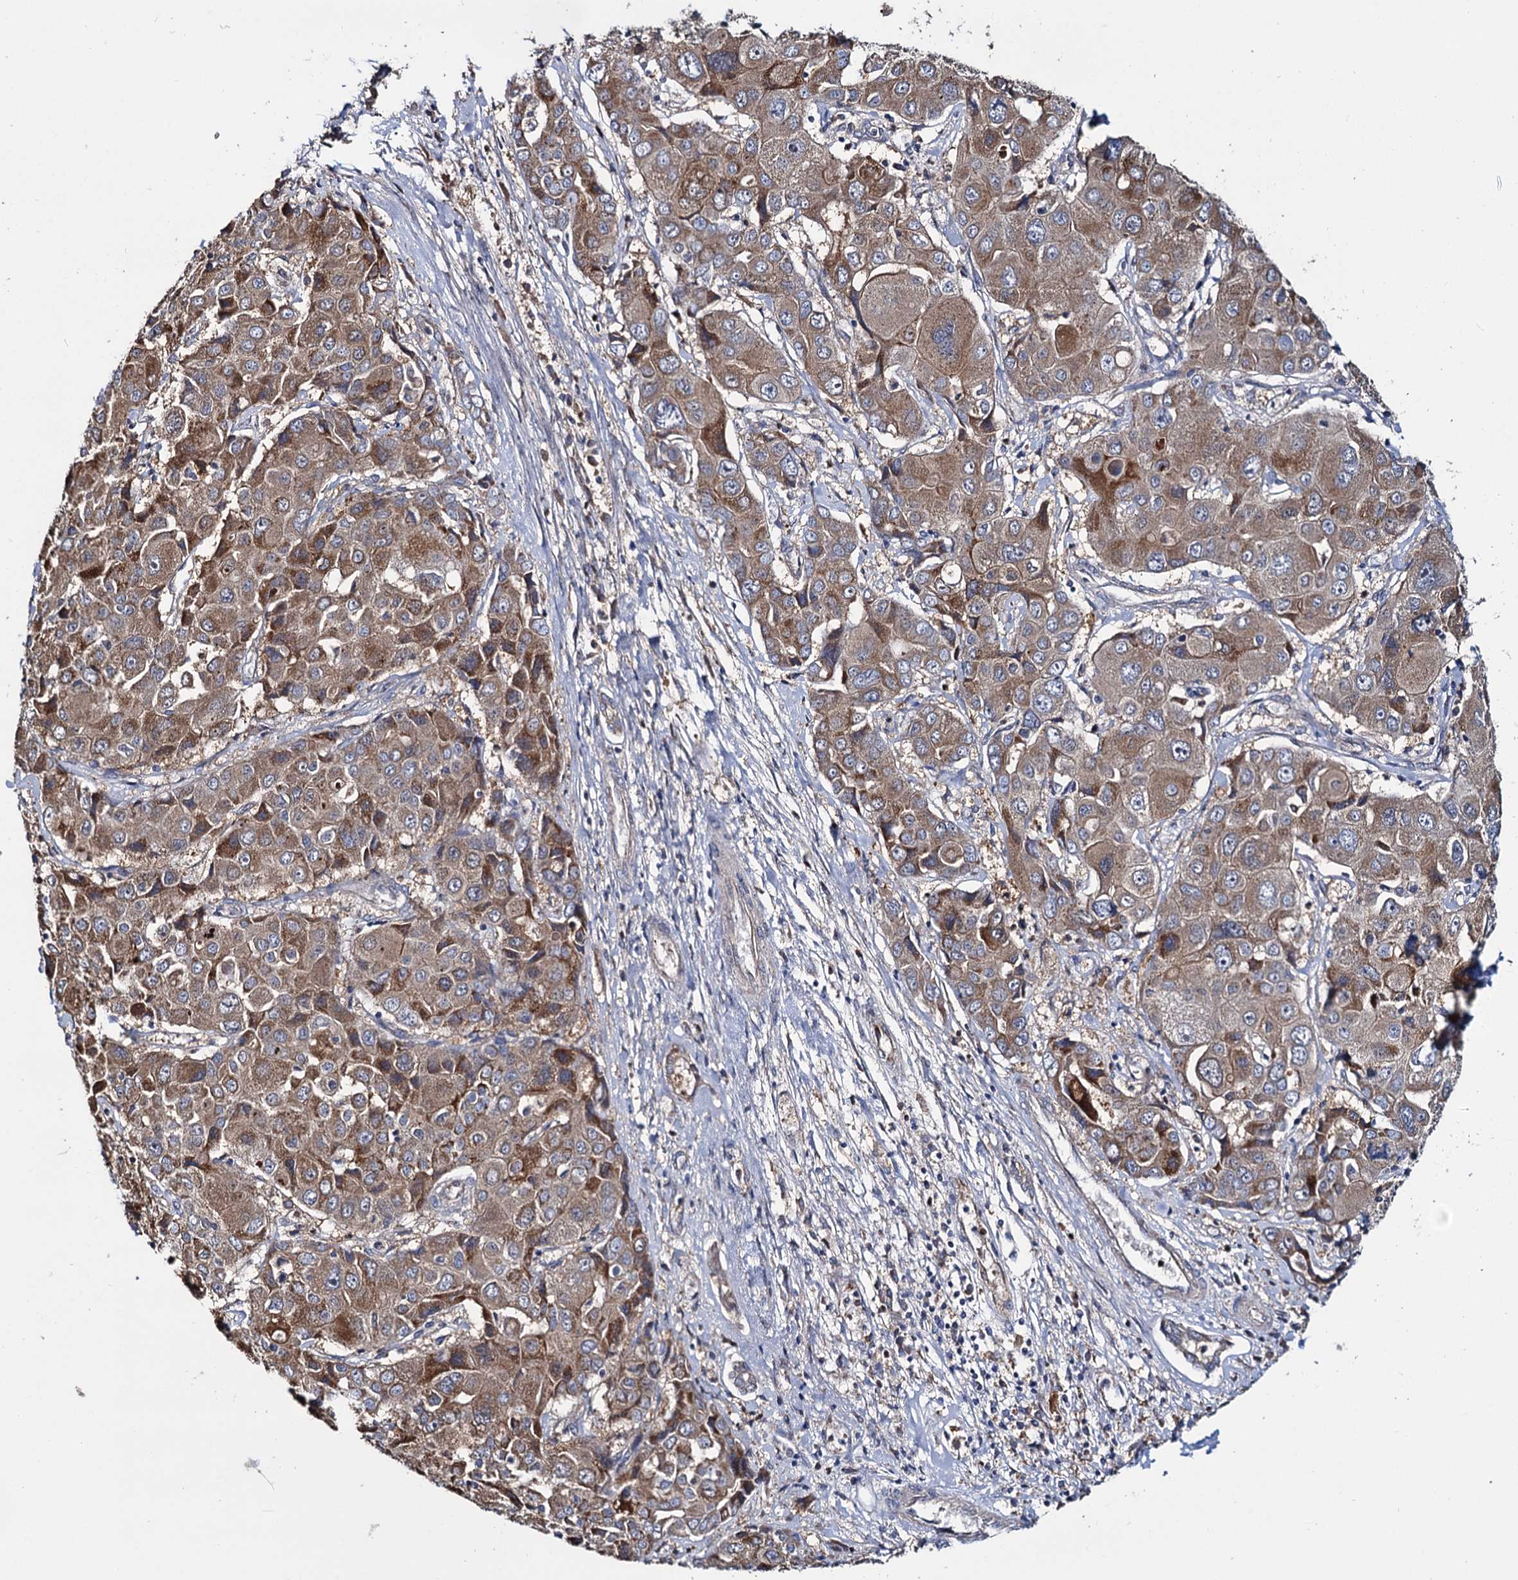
{"staining": {"intensity": "moderate", "quantity": ">75%", "location": "cytoplasmic/membranous"}, "tissue": "liver cancer", "cell_type": "Tumor cells", "image_type": "cancer", "snomed": [{"axis": "morphology", "description": "Cholangiocarcinoma"}, {"axis": "topography", "description": "Liver"}], "caption": "Moderate cytoplasmic/membranous positivity for a protein is present in about >75% of tumor cells of cholangiocarcinoma (liver) using immunohistochemistry (IHC).", "gene": "CEP192", "patient": {"sex": "male", "age": 67}}